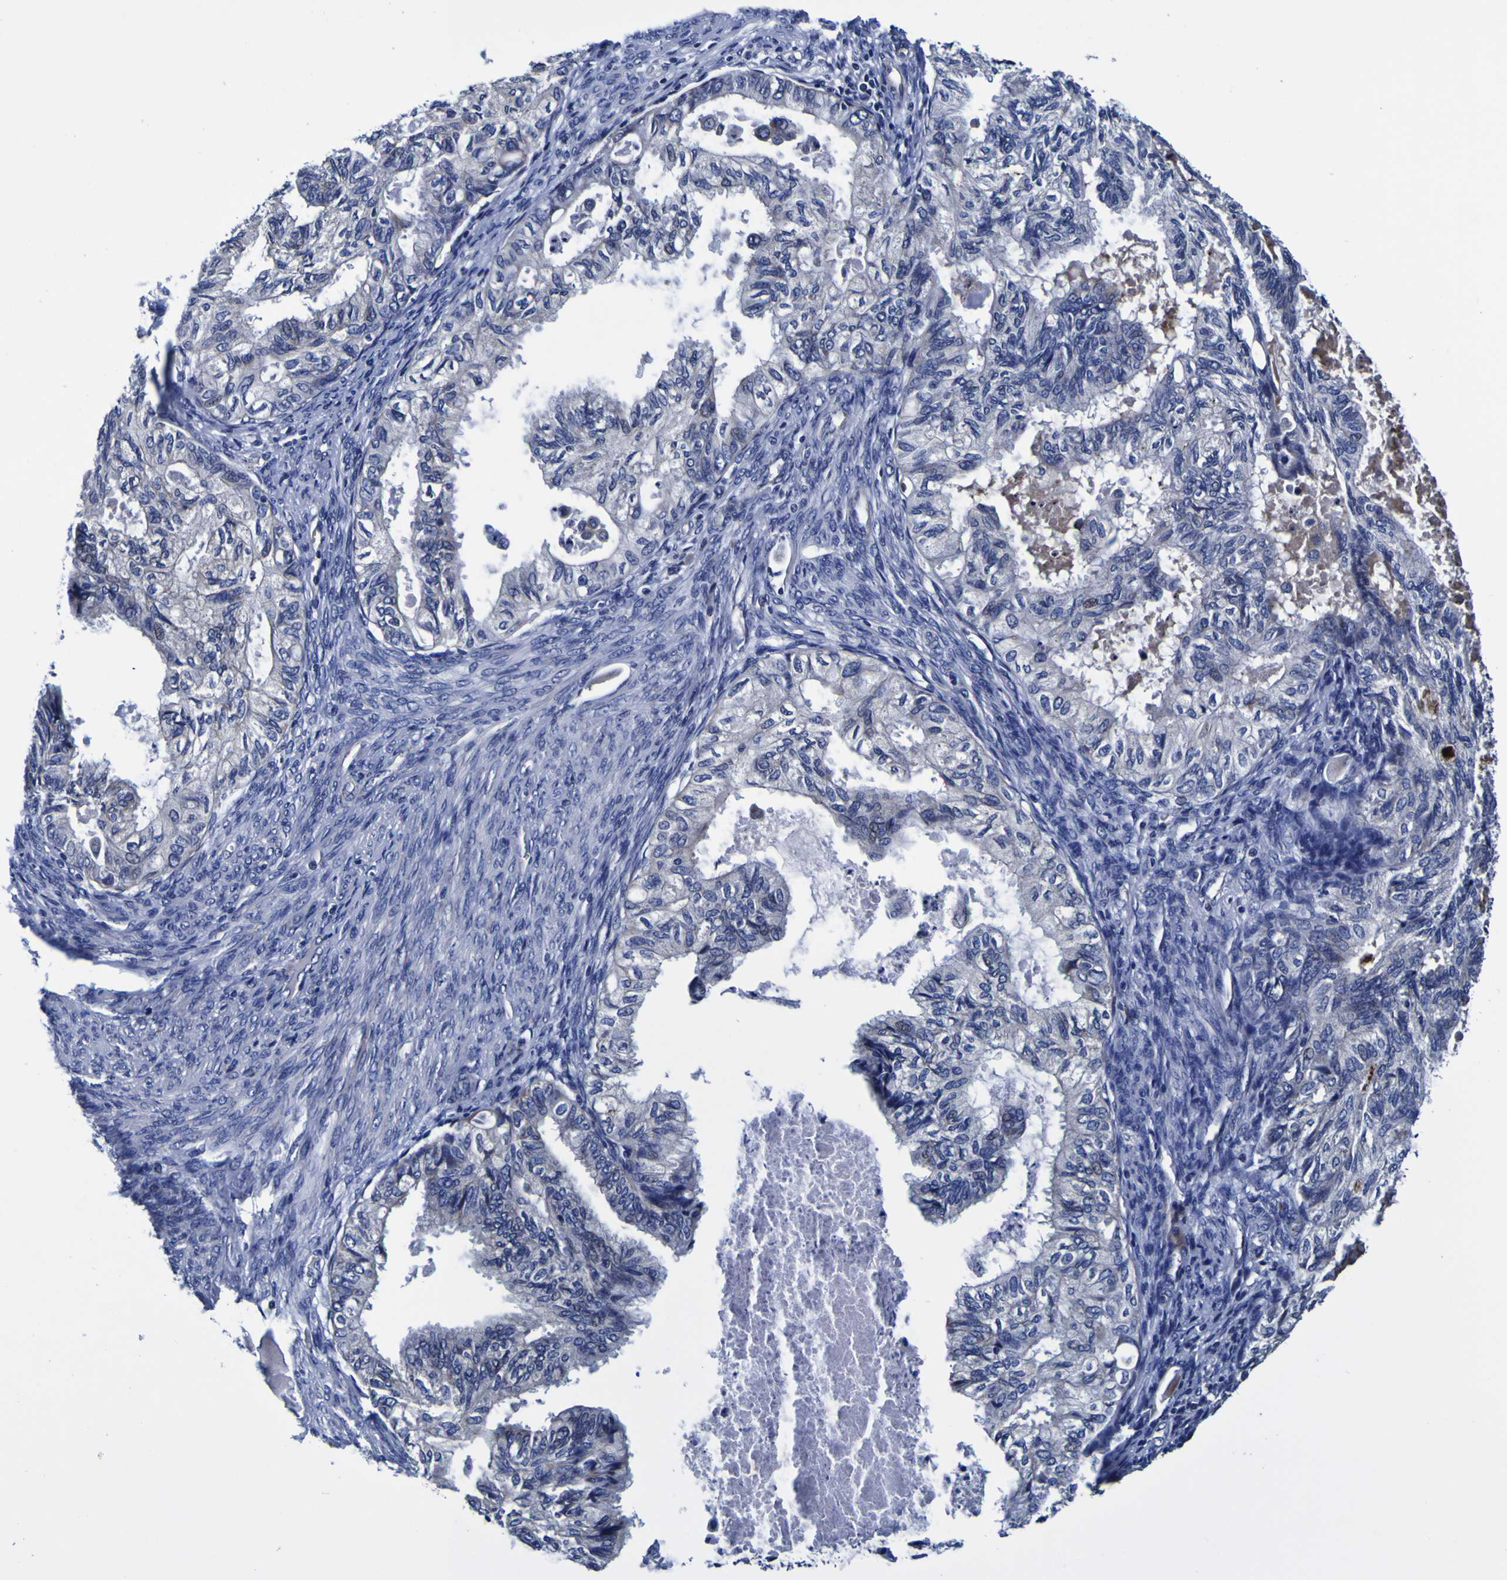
{"staining": {"intensity": "weak", "quantity": "<25%", "location": "cytoplasmic/membranous"}, "tissue": "cervical cancer", "cell_type": "Tumor cells", "image_type": "cancer", "snomed": [{"axis": "morphology", "description": "Normal tissue, NOS"}, {"axis": "morphology", "description": "Adenocarcinoma, NOS"}, {"axis": "topography", "description": "Cervix"}, {"axis": "topography", "description": "Endometrium"}], "caption": "DAB immunohistochemical staining of human cervical cancer (adenocarcinoma) exhibits no significant expression in tumor cells. (DAB immunohistochemistry (IHC) visualized using brightfield microscopy, high magnification).", "gene": "PDLIM4", "patient": {"sex": "female", "age": 86}}